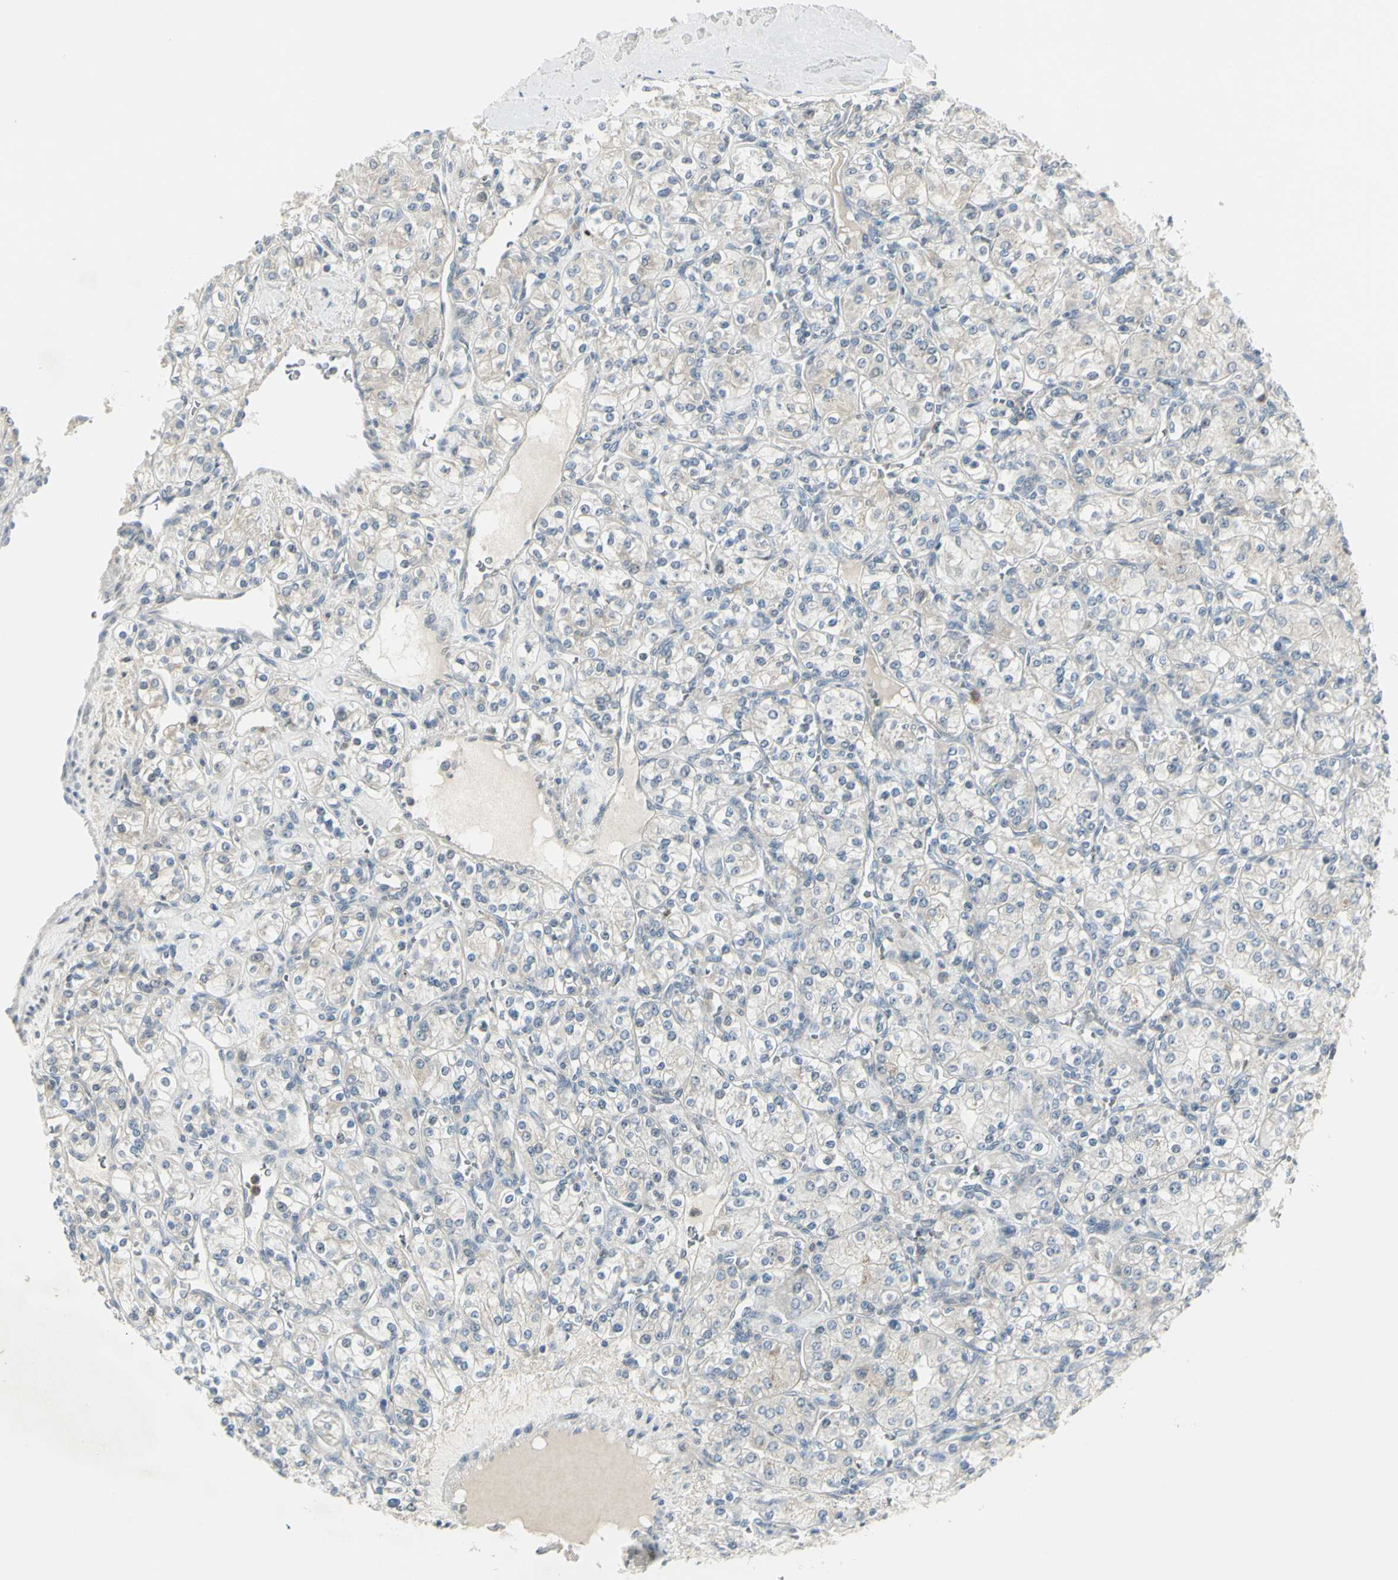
{"staining": {"intensity": "negative", "quantity": "none", "location": "none"}, "tissue": "renal cancer", "cell_type": "Tumor cells", "image_type": "cancer", "snomed": [{"axis": "morphology", "description": "Adenocarcinoma, NOS"}, {"axis": "topography", "description": "Kidney"}], "caption": "Immunohistochemistry micrograph of neoplastic tissue: adenocarcinoma (renal) stained with DAB shows no significant protein positivity in tumor cells.", "gene": "CCNB2", "patient": {"sex": "male", "age": 77}}